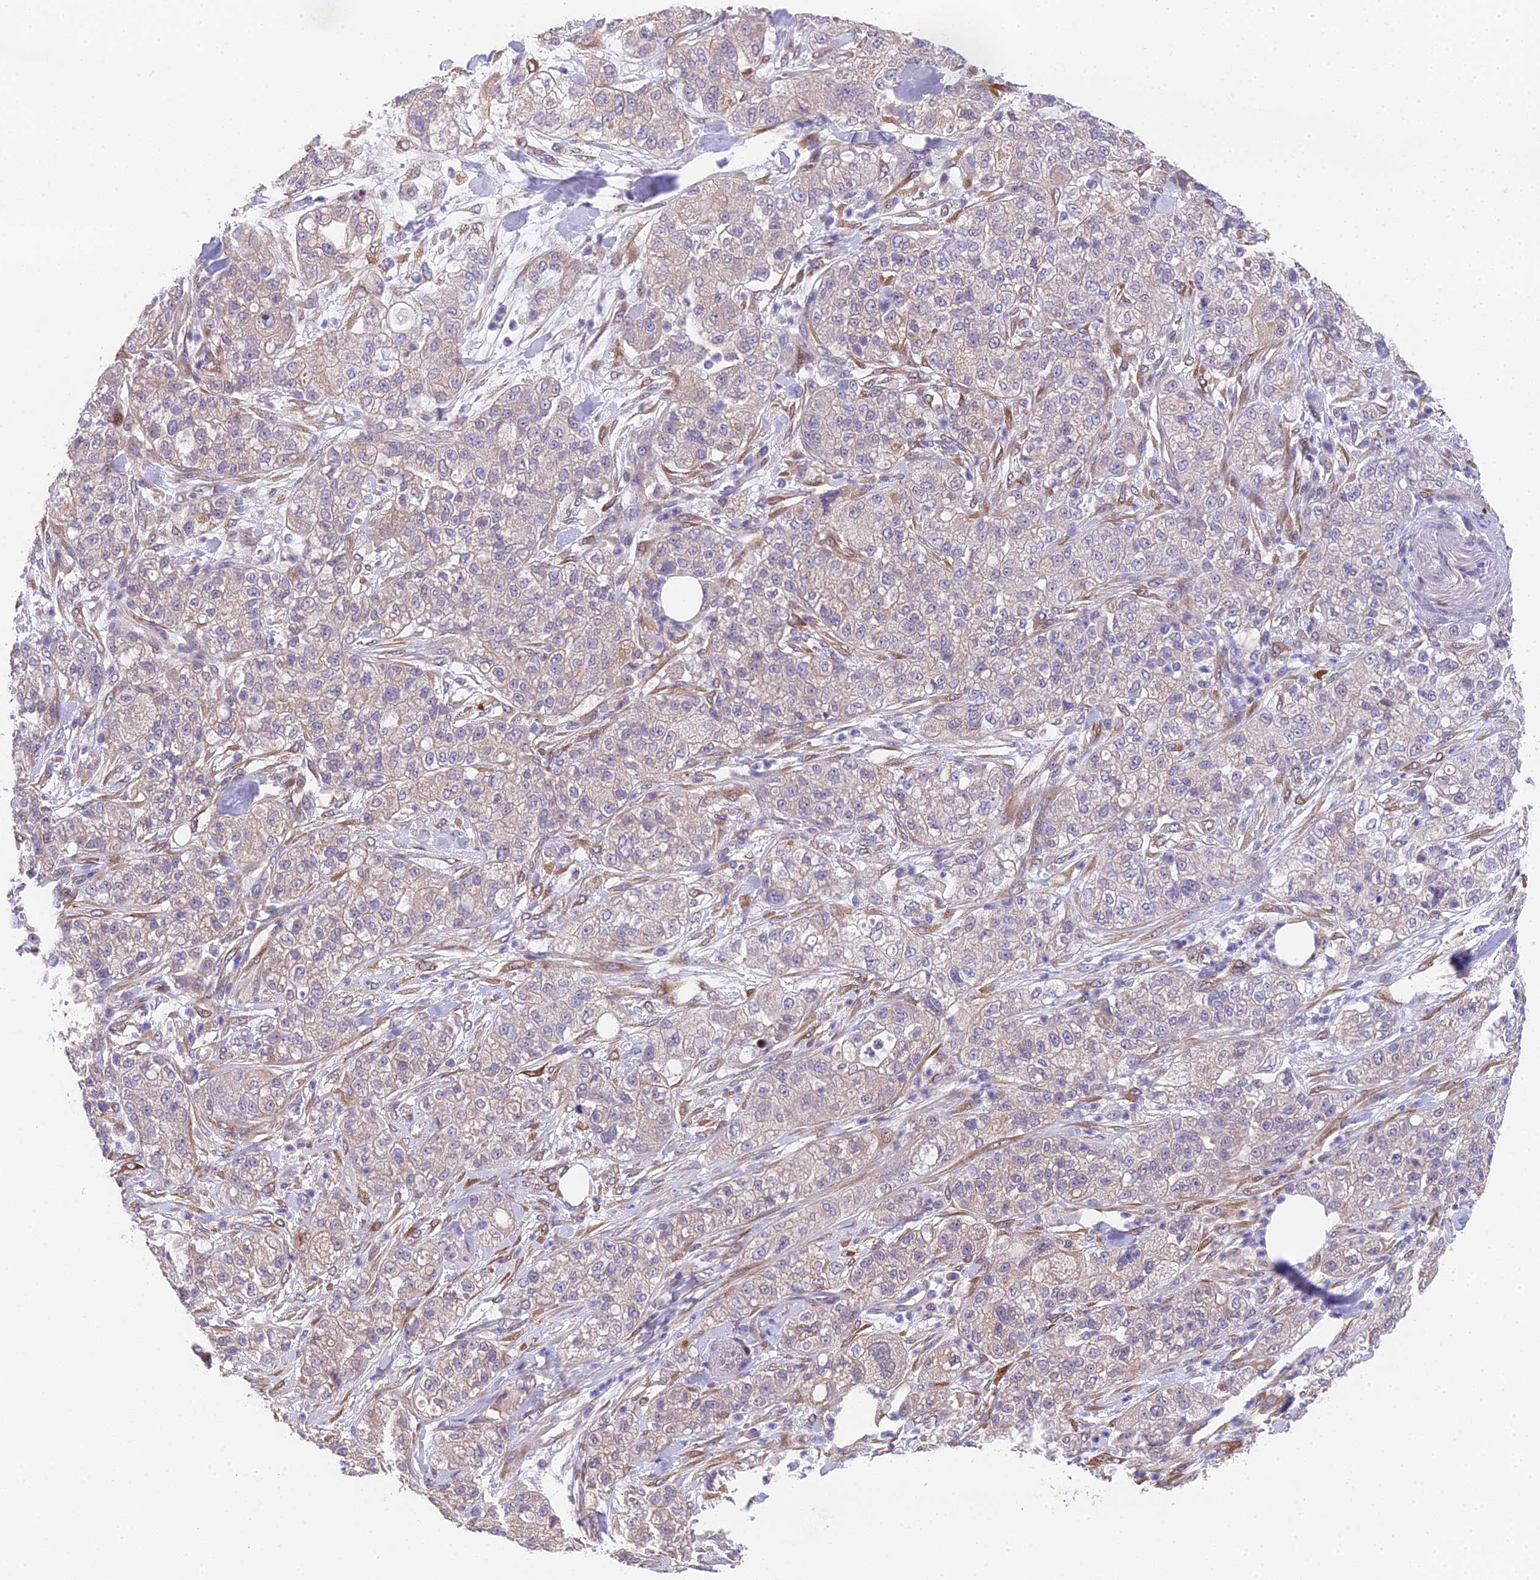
{"staining": {"intensity": "negative", "quantity": "none", "location": "none"}, "tissue": "pancreatic cancer", "cell_type": "Tumor cells", "image_type": "cancer", "snomed": [{"axis": "morphology", "description": "Adenocarcinoma, NOS"}, {"axis": "topography", "description": "Pancreas"}], "caption": "Protein analysis of pancreatic adenocarcinoma shows no significant positivity in tumor cells. The staining was performed using DAB (3,3'-diaminobenzidine) to visualize the protein expression in brown, while the nuclei were stained in blue with hematoxylin (Magnification: 20x).", "gene": "PUS10", "patient": {"sex": "female", "age": 78}}